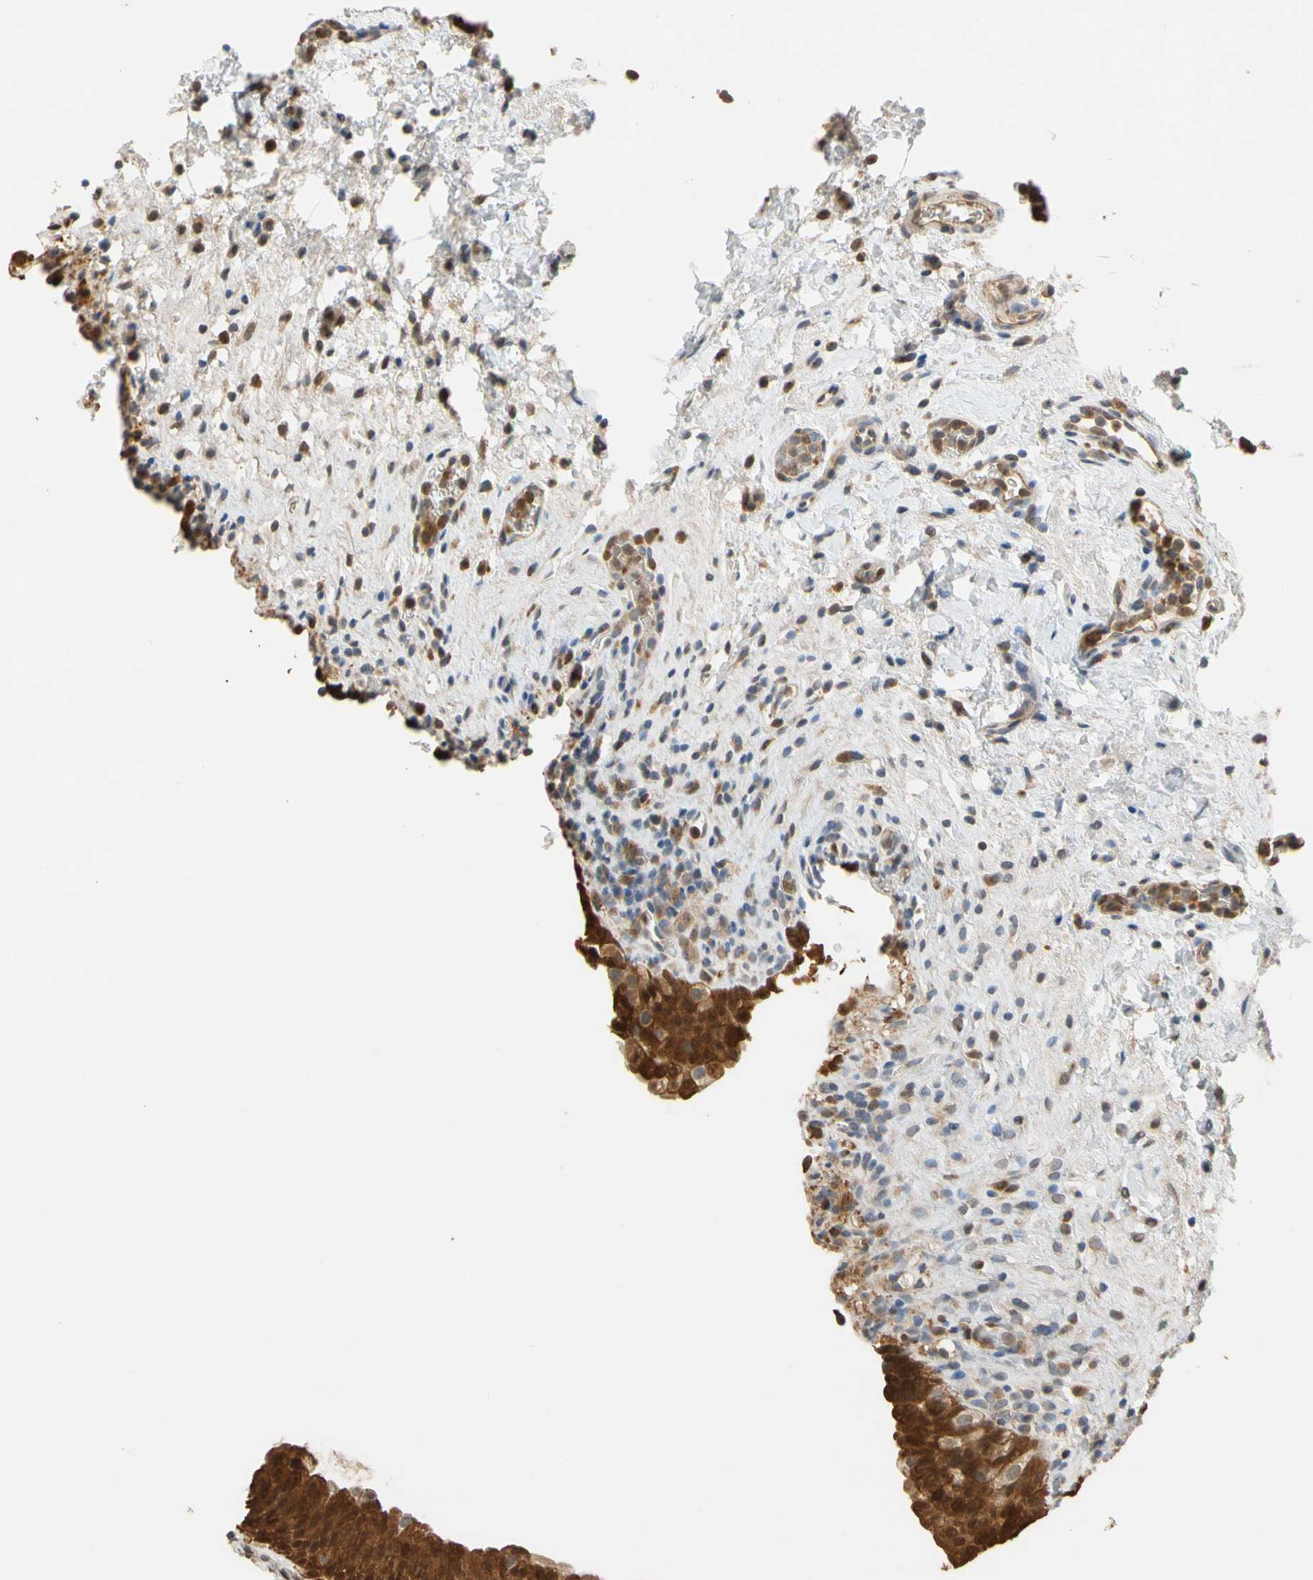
{"staining": {"intensity": "strong", "quantity": ">75%", "location": "cytoplasmic/membranous,nuclear"}, "tissue": "urinary bladder", "cell_type": "Urothelial cells", "image_type": "normal", "snomed": [{"axis": "morphology", "description": "Normal tissue, NOS"}, {"axis": "topography", "description": "Urinary bladder"}], "caption": "Immunohistochemical staining of benign human urinary bladder reveals strong cytoplasmic/membranous,nuclear protein expression in about >75% of urothelial cells.", "gene": "GPSM2", "patient": {"sex": "female", "age": 64}}